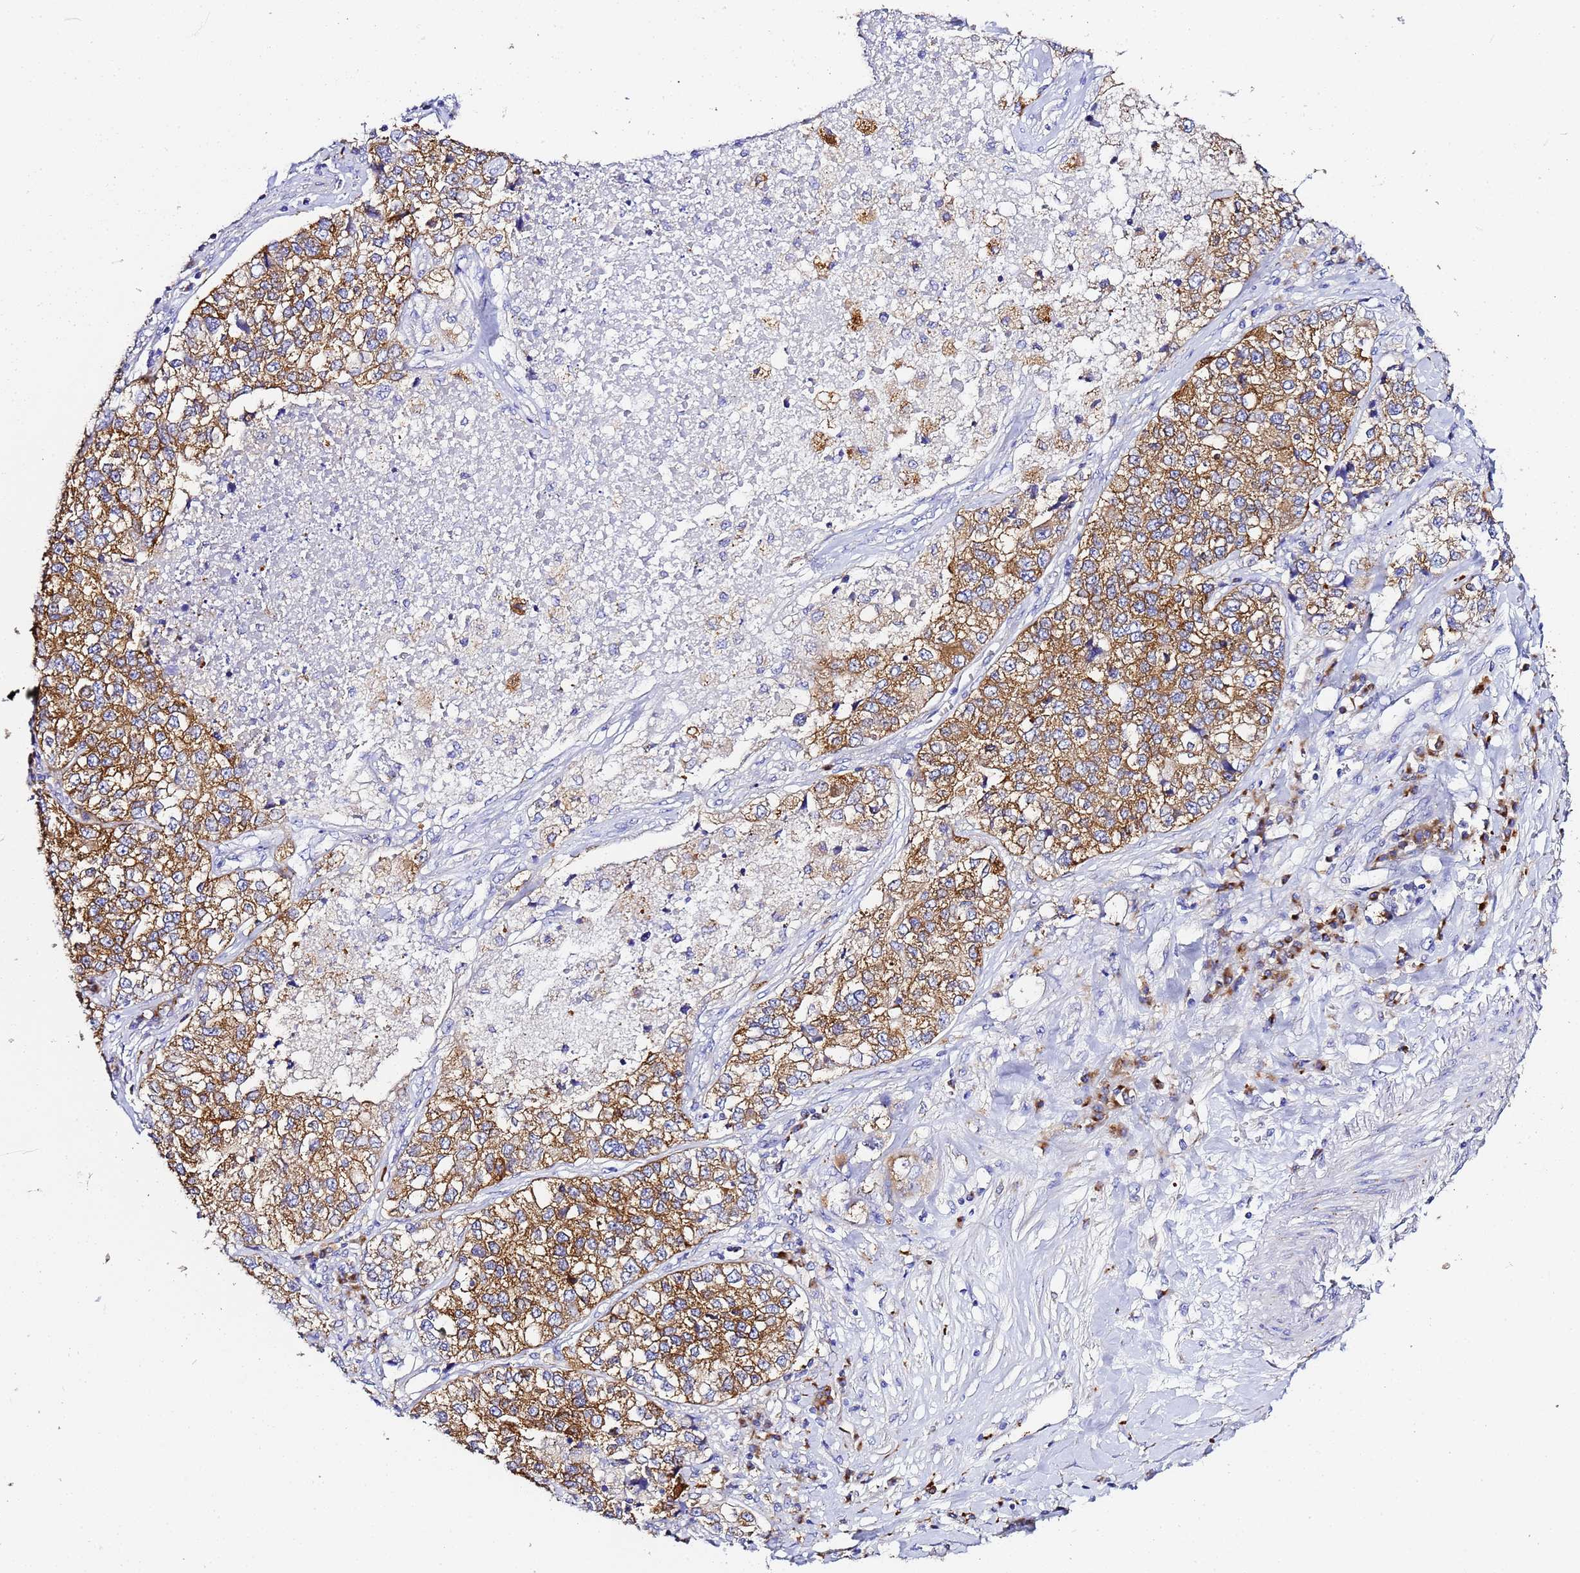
{"staining": {"intensity": "strong", "quantity": ">75%", "location": "cytoplasmic/membranous"}, "tissue": "lung cancer", "cell_type": "Tumor cells", "image_type": "cancer", "snomed": [{"axis": "morphology", "description": "Adenocarcinoma, NOS"}, {"axis": "topography", "description": "Lung"}], "caption": "Immunohistochemistry (IHC) (DAB) staining of lung cancer (adenocarcinoma) exhibits strong cytoplasmic/membranous protein expression in approximately >75% of tumor cells. (DAB IHC, brown staining for protein, blue staining for nuclei).", "gene": "VTI1B", "patient": {"sex": "male", "age": 49}}